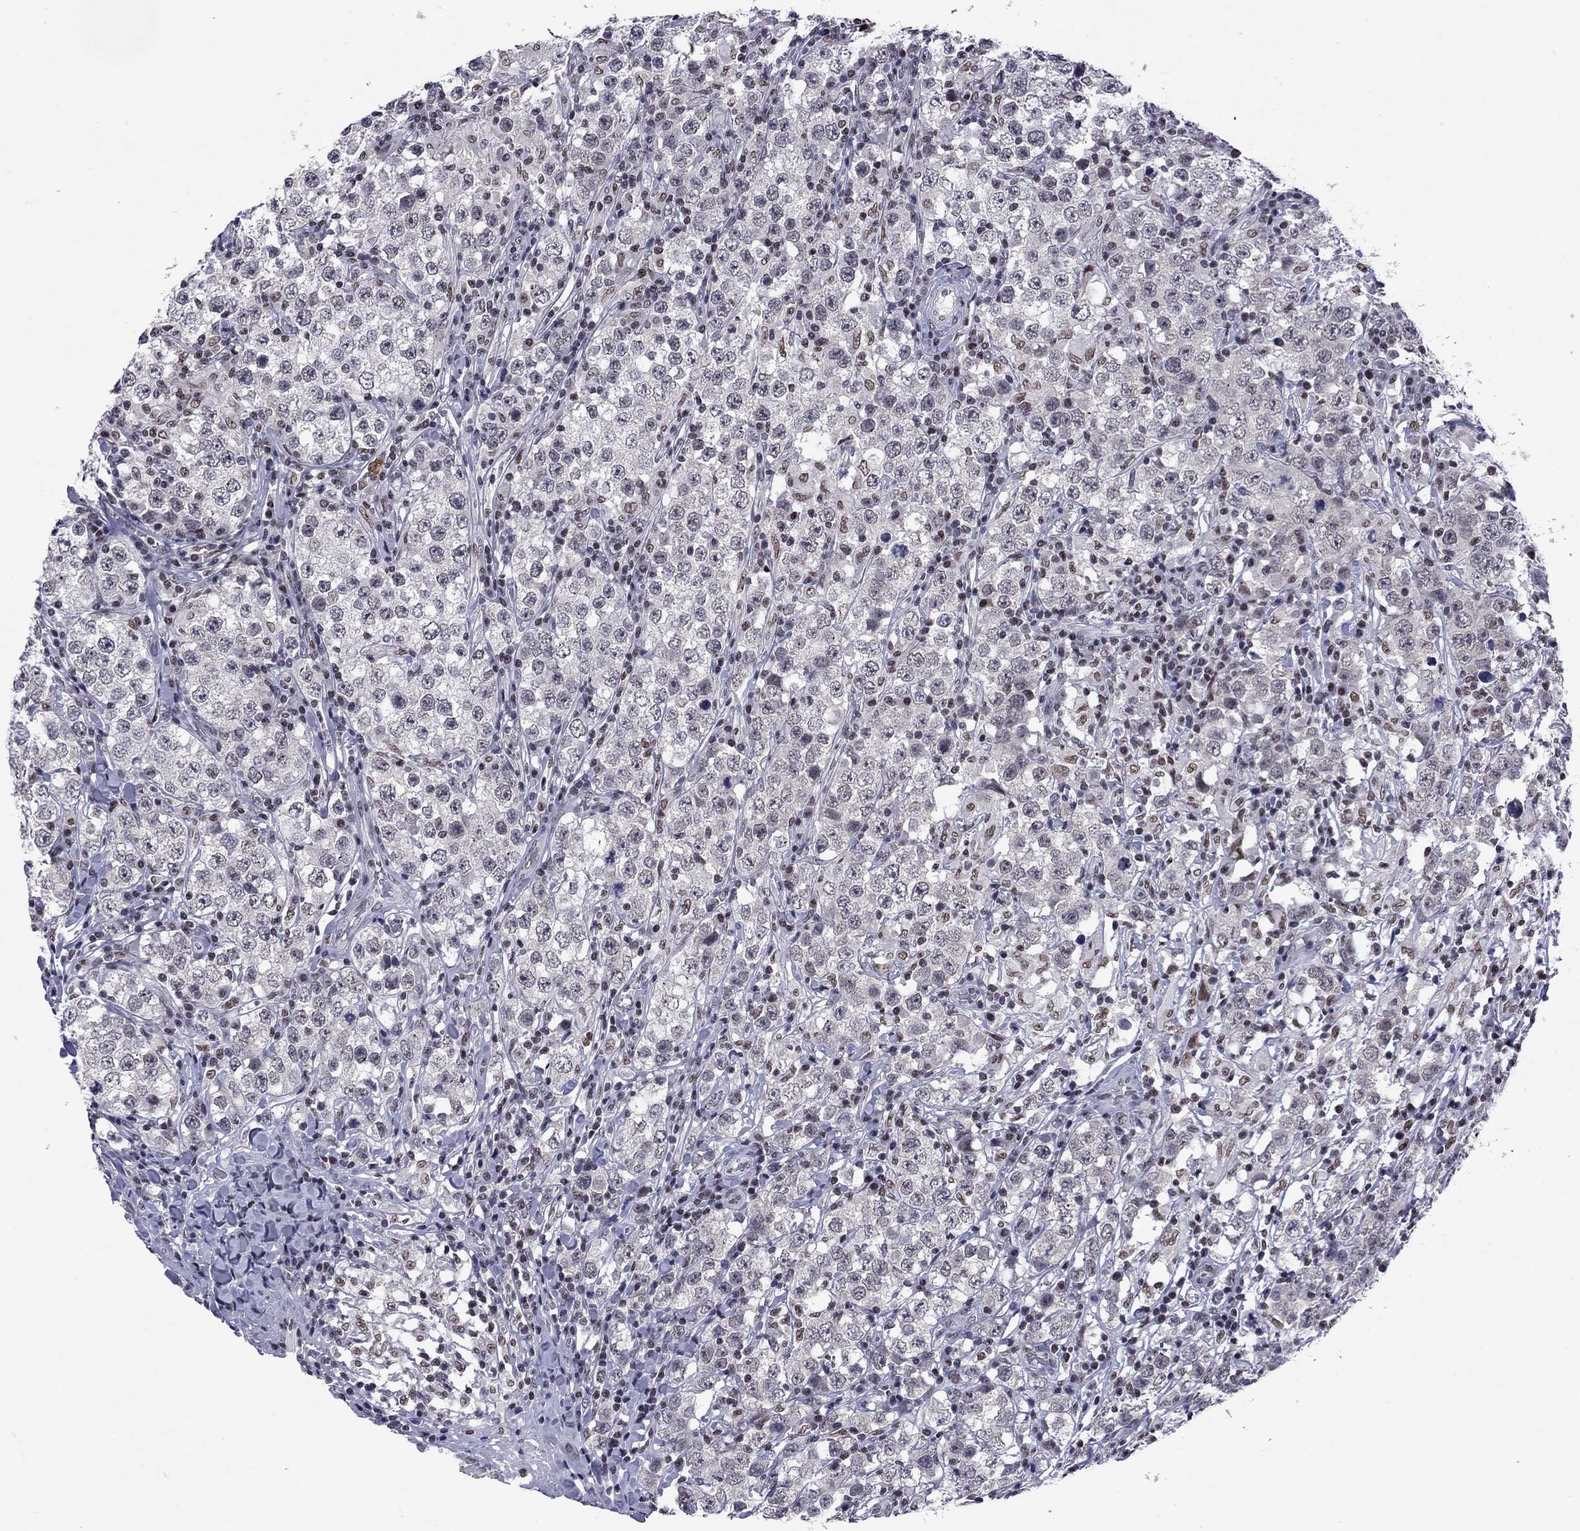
{"staining": {"intensity": "negative", "quantity": "none", "location": "none"}, "tissue": "testis cancer", "cell_type": "Tumor cells", "image_type": "cancer", "snomed": [{"axis": "morphology", "description": "Seminoma, NOS"}, {"axis": "morphology", "description": "Carcinoma, Embryonal, NOS"}, {"axis": "topography", "description": "Testis"}], "caption": "Histopathology image shows no significant protein expression in tumor cells of testis seminoma.", "gene": "TAF9", "patient": {"sex": "male", "age": 41}}